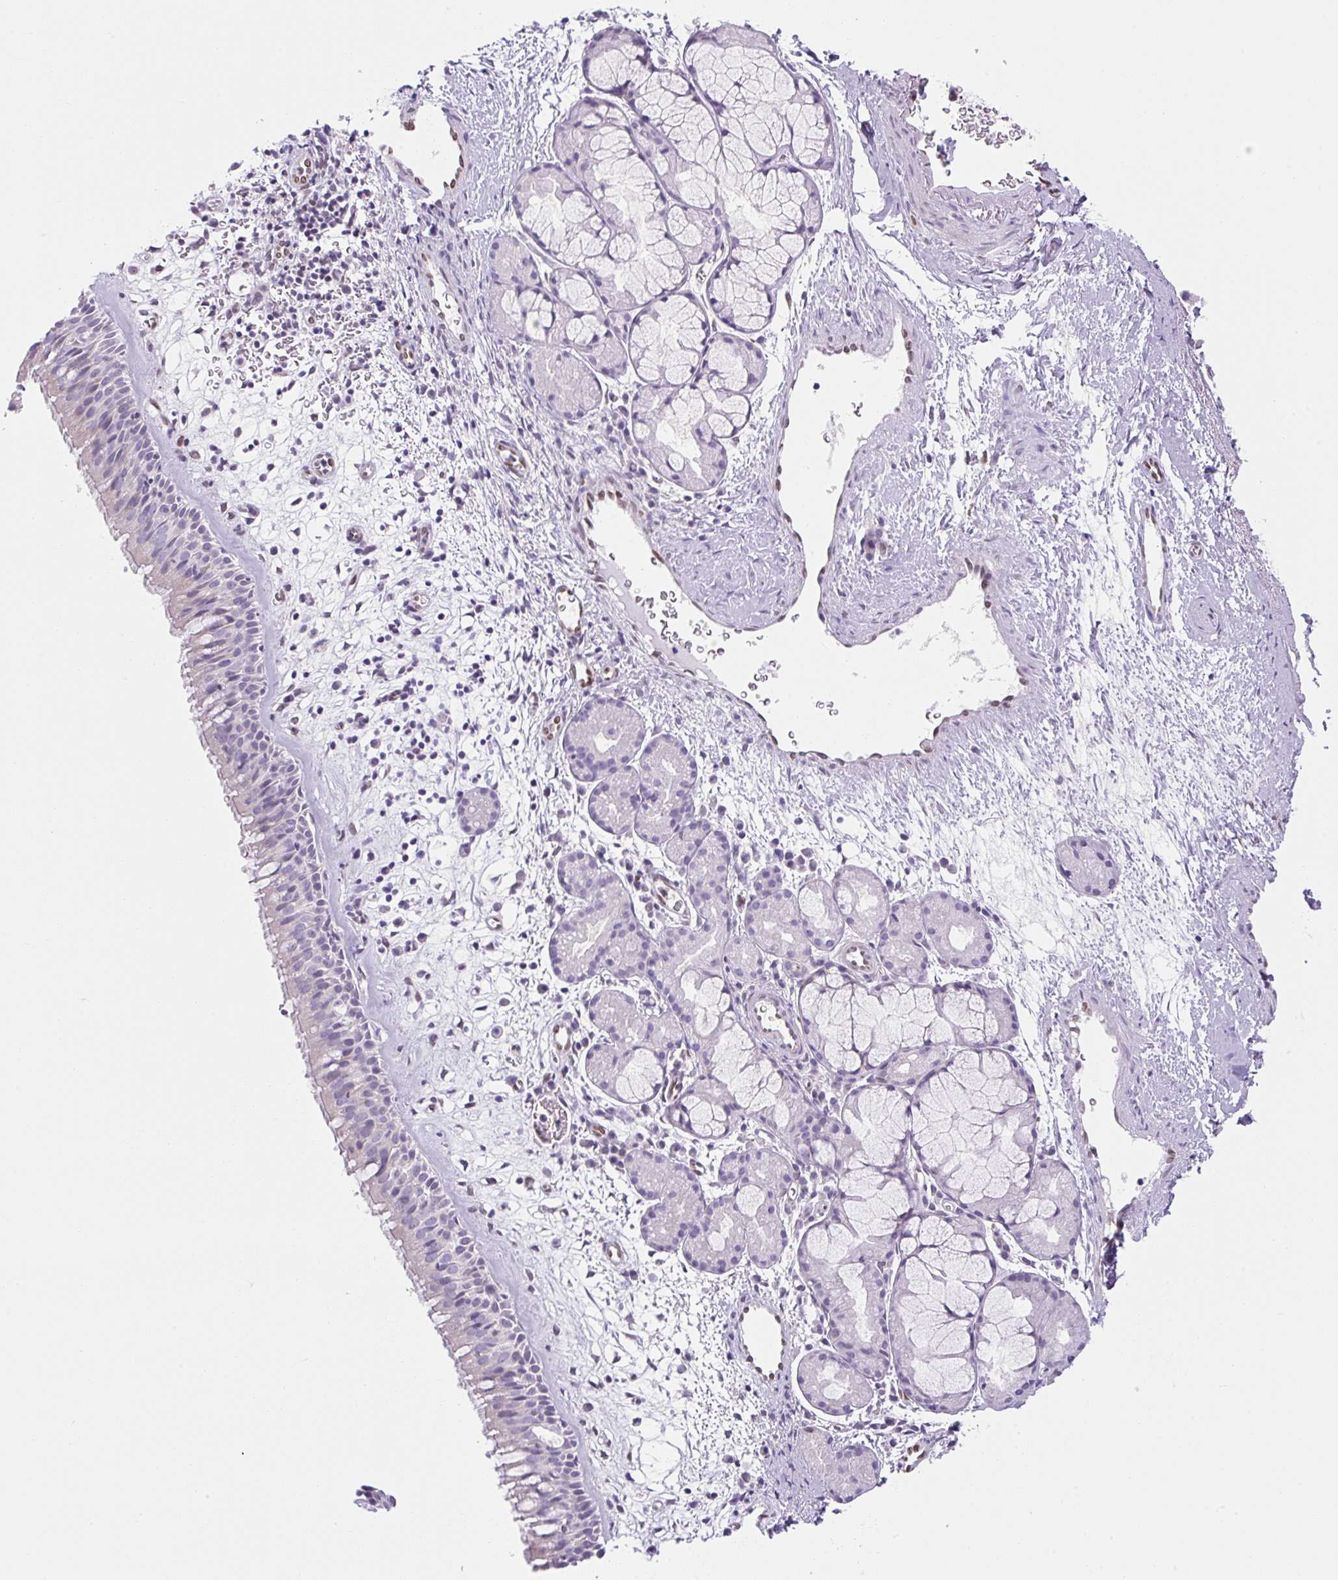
{"staining": {"intensity": "negative", "quantity": "none", "location": "none"}, "tissue": "nasopharynx", "cell_type": "Respiratory epithelial cells", "image_type": "normal", "snomed": [{"axis": "morphology", "description": "Normal tissue, NOS"}, {"axis": "topography", "description": "Nasopharynx"}], "caption": "Immunohistochemical staining of benign nasopharynx shows no significant expression in respiratory epithelial cells. Brightfield microscopy of immunohistochemistry (IHC) stained with DAB (brown) and hematoxylin (blue), captured at high magnification.", "gene": "SYNE3", "patient": {"sex": "male", "age": 65}}